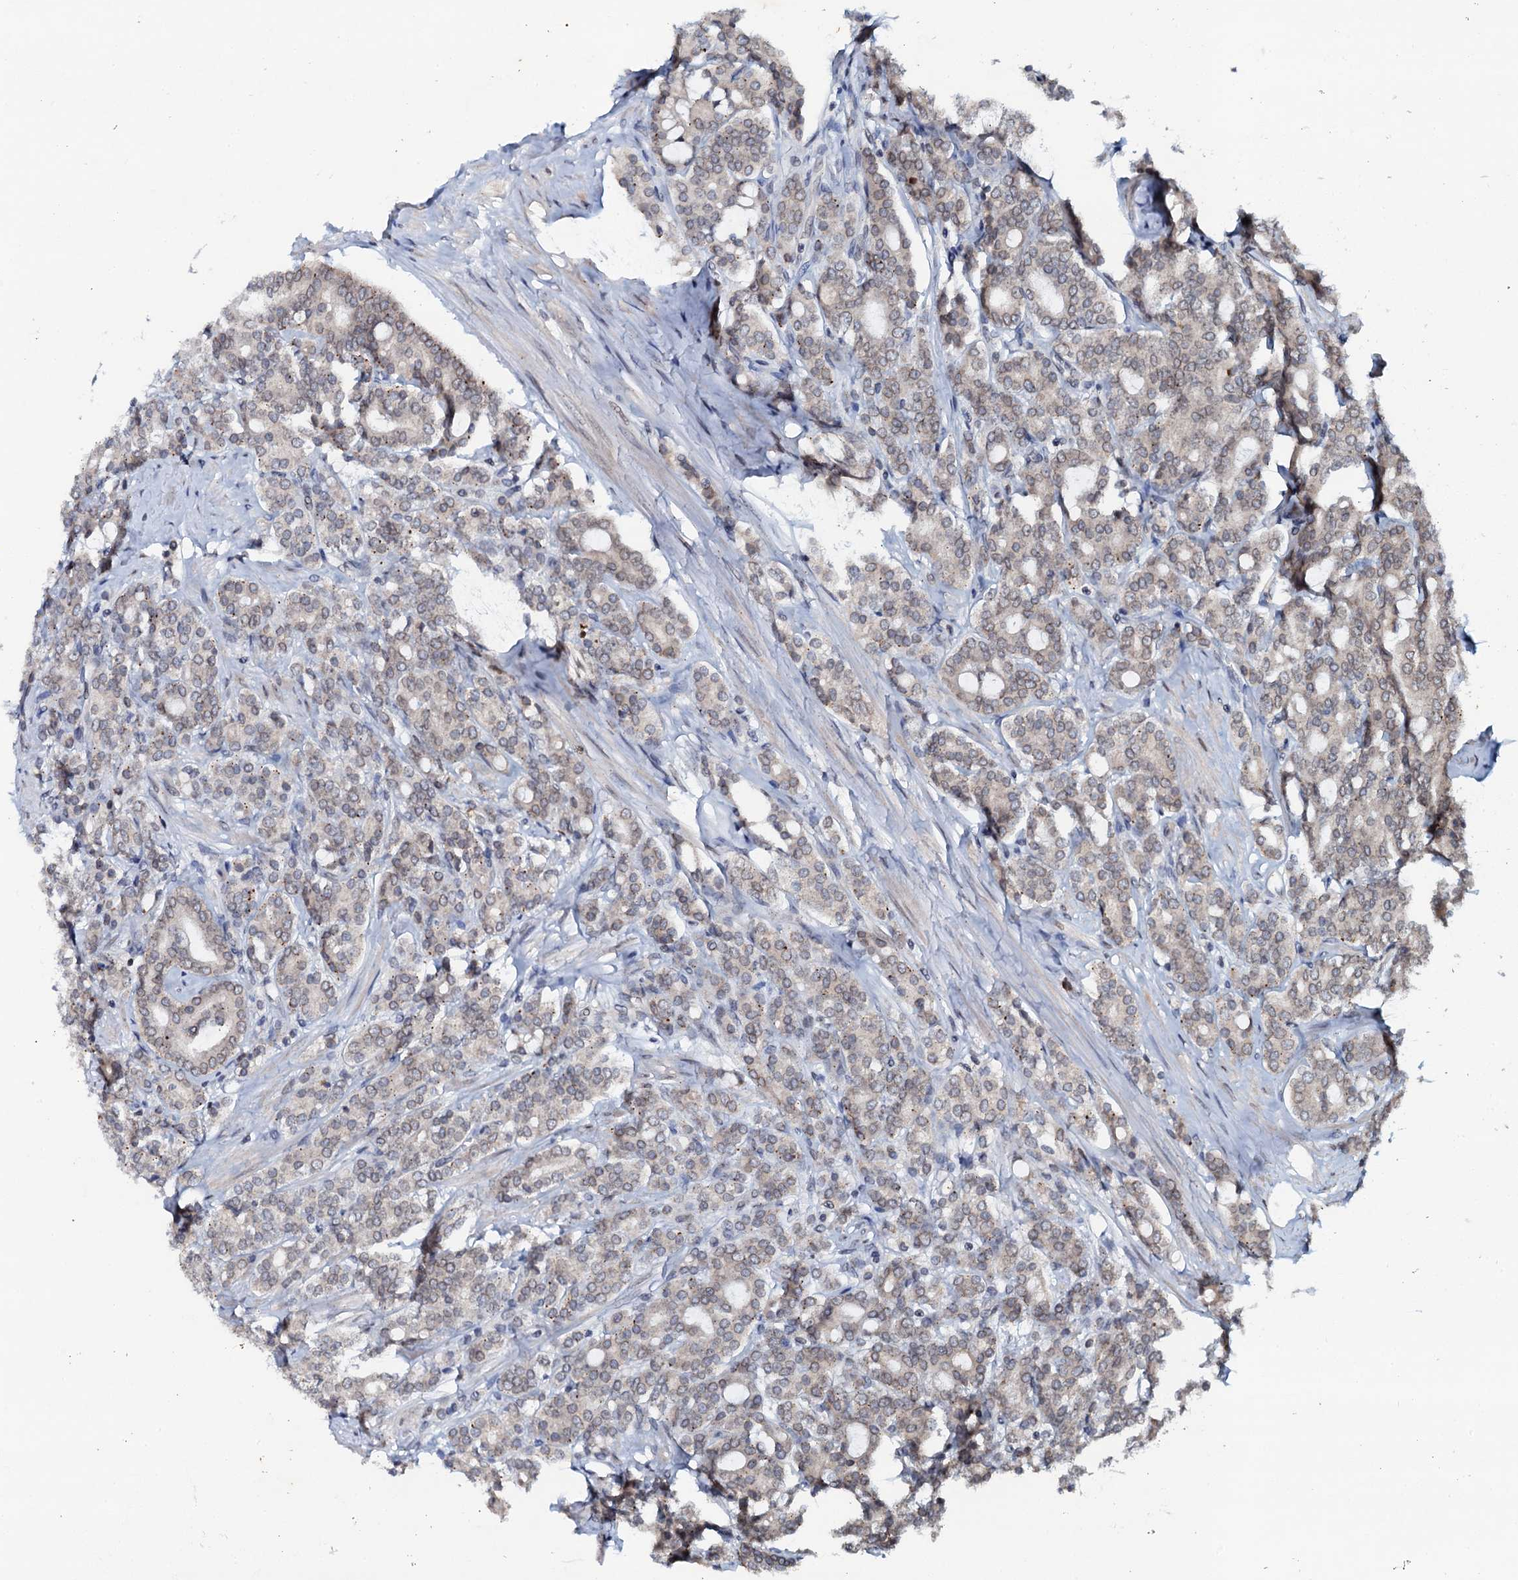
{"staining": {"intensity": "moderate", "quantity": "<25%", "location": "cytoplasmic/membranous"}, "tissue": "prostate cancer", "cell_type": "Tumor cells", "image_type": "cancer", "snomed": [{"axis": "morphology", "description": "Adenocarcinoma, High grade"}, {"axis": "topography", "description": "Prostate"}], "caption": "Tumor cells reveal low levels of moderate cytoplasmic/membranous staining in about <25% of cells in human prostate high-grade adenocarcinoma. The staining was performed using DAB (3,3'-diaminobenzidine) to visualize the protein expression in brown, while the nuclei were stained in blue with hematoxylin (Magnification: 20x).", "gene": "SNTA1", "patient": {"sex": "male", "age": 62}}